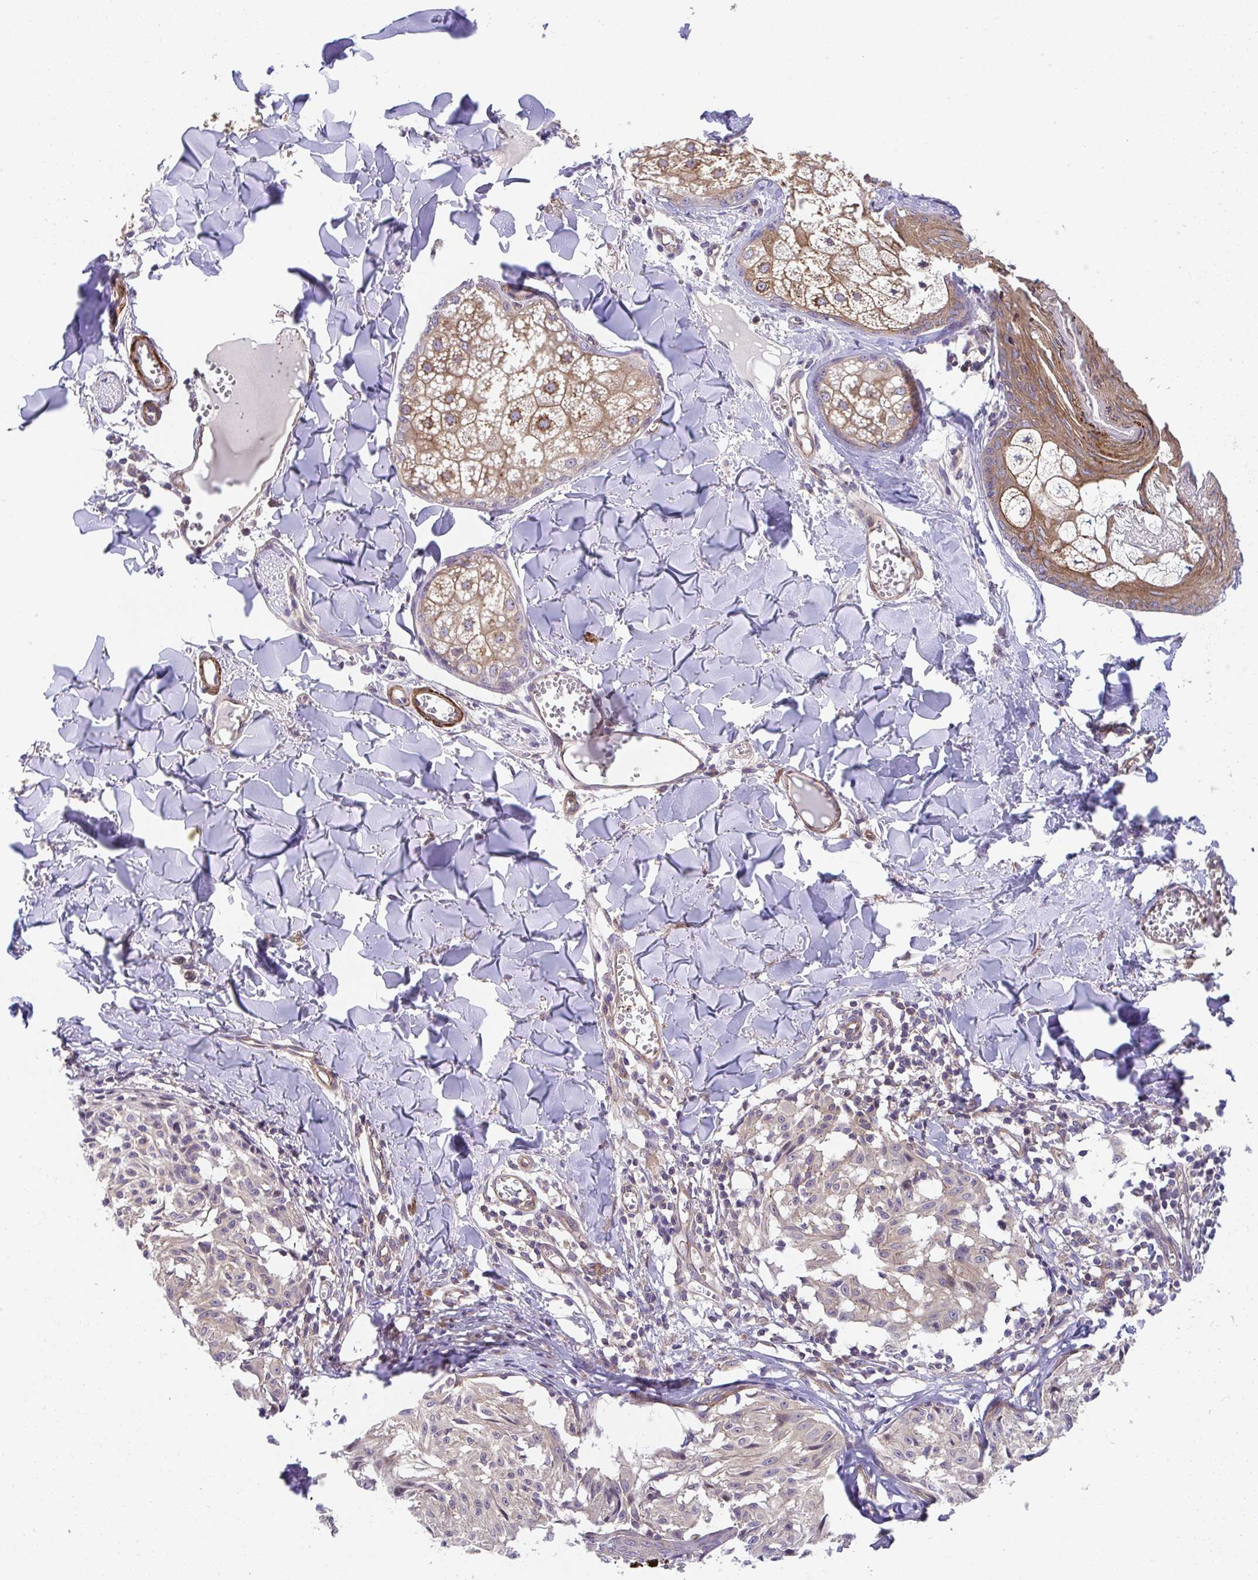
{"staining": {"intensity": "weak", "quantity": ">75%", "location": "cytoplasmic/membranous"}, "tissue": "melanoma", "cell_type": "Tumor cells", "image_type": "cancer", "snomed": [{"axis": "morphology", "description": "Malignant melanoma, NOS"}, {"axis": "topography", "description": "Skin"}], "caption": "Weak cytoplasmic/membranous protein expression is seen in about >75% of tumor cells in melanoma.", "gene": "ZNF696", "patient": {"sex": "female", "age": 43}}